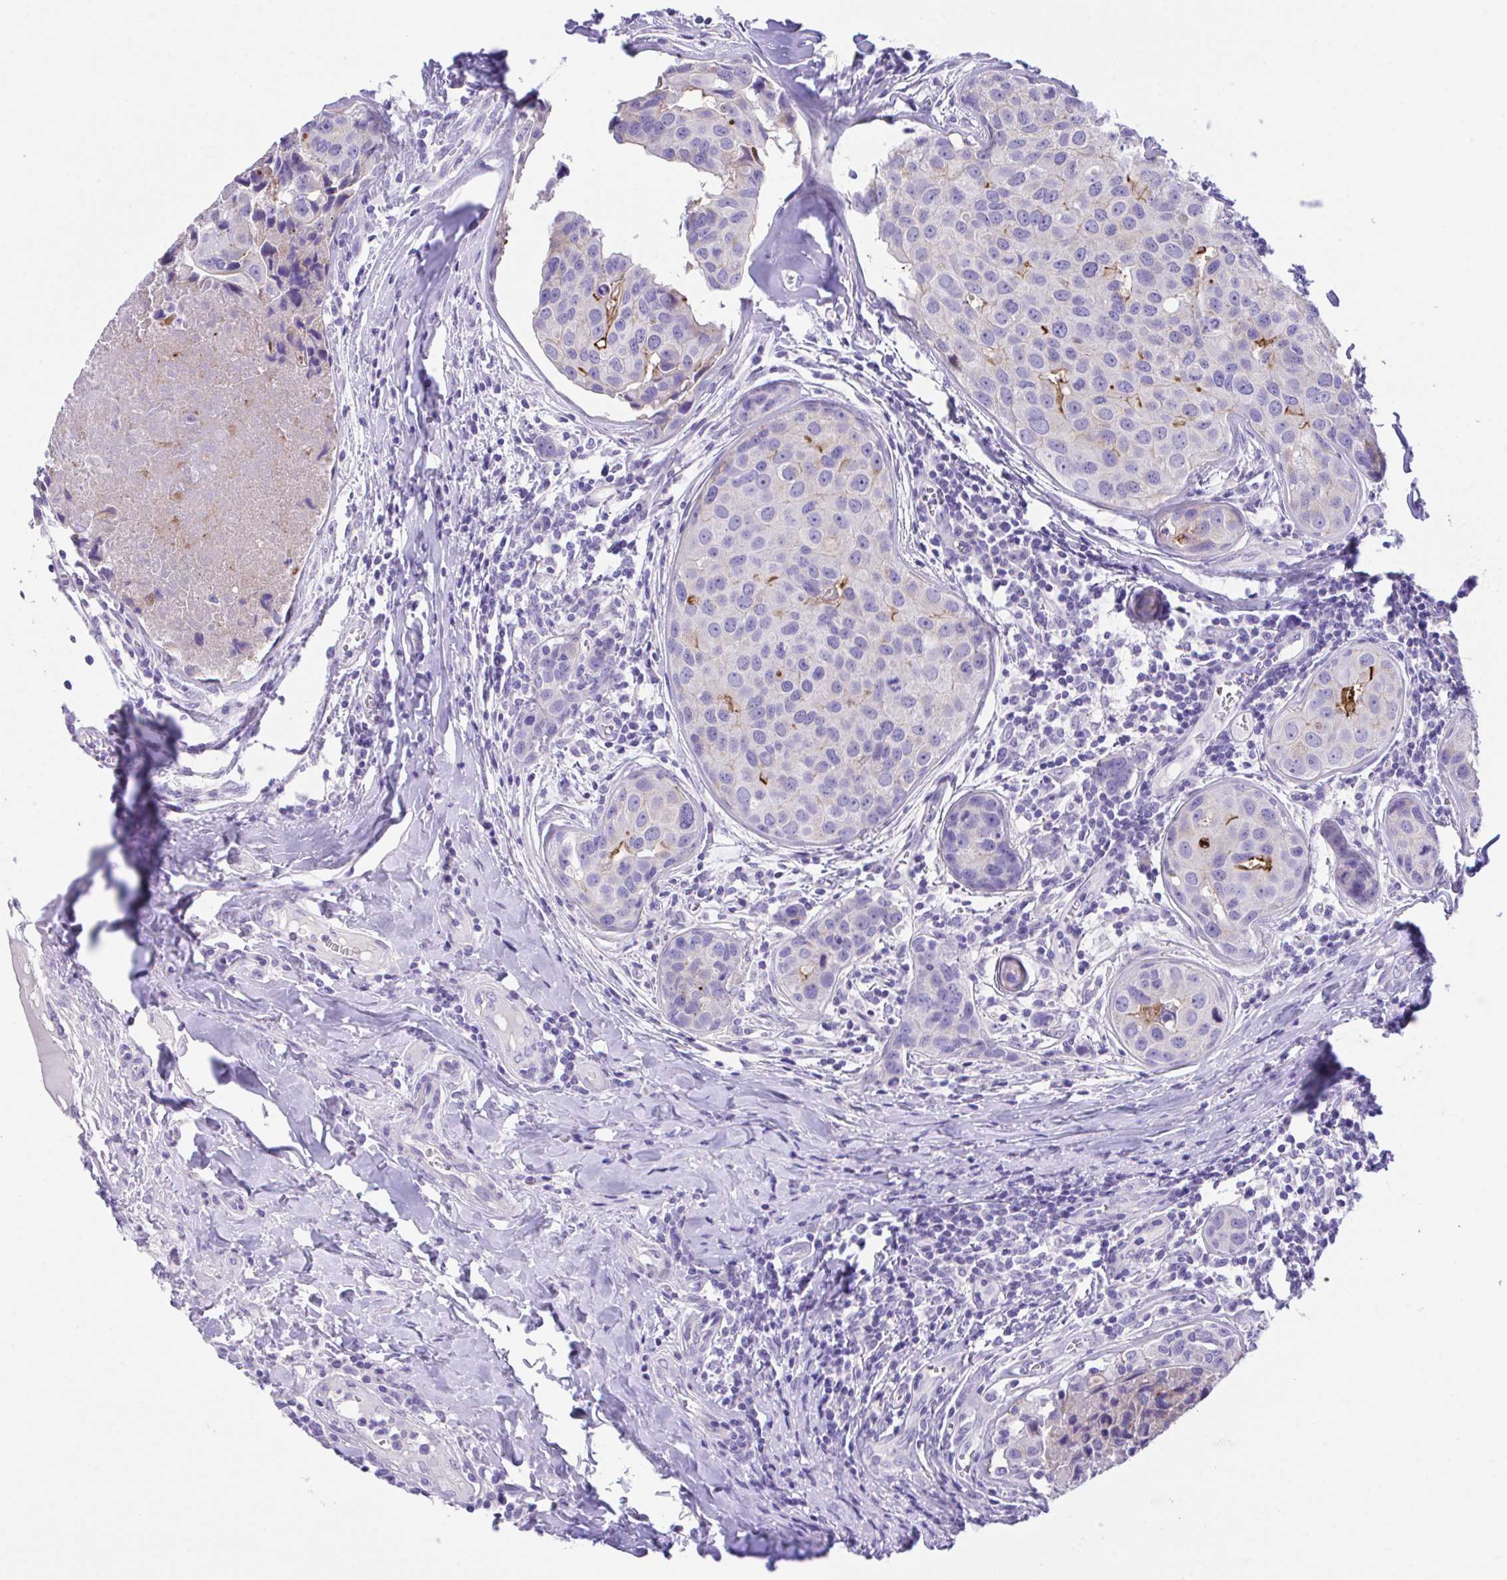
{"staining": {"intensity": "moderate", "quantity": "<25%", "location": "cytoplasmic/membranous"}, "tissue": "breast cancer", "cell_type": "Tumor cells", "image_type": "cancer", "snomed": [{"axis": "morphology", "description": "Duct carcinoma"}, {"axis": "topography", "description": "Breast"}], "caption": "A low amount of moderate cytoplasmic/membranous positivity is identified in about <25% of tumor cells in breast cancer (infiltrating ductal carcinoma) tissue.", "gene": "SLC16A6", "patient": {"sex": "female", "age": 24}}